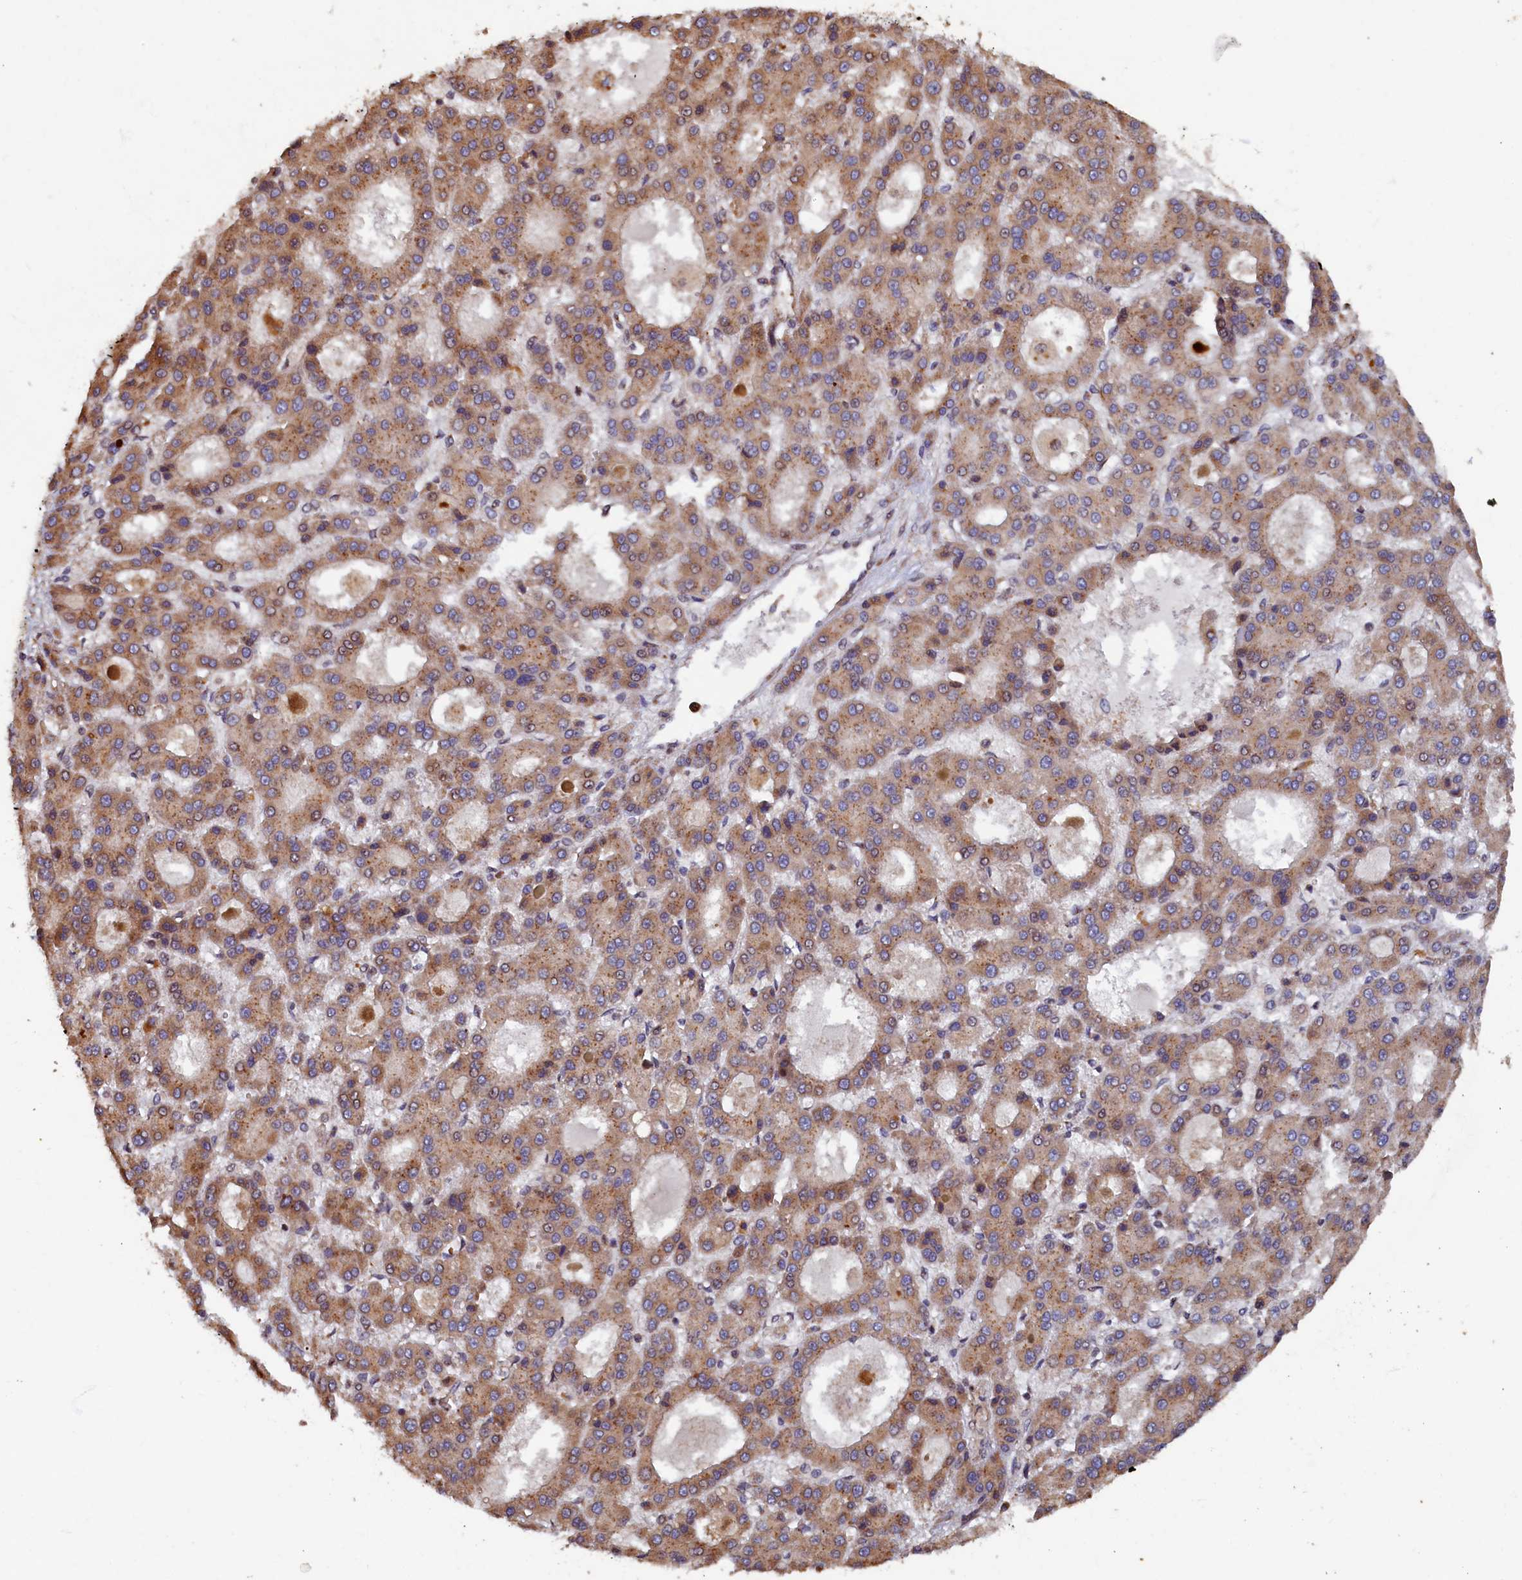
{"staining": {"intensity": "moderate", "quantity": ">75%", "location": "cytoplasmic/membranous"}, "tissue": "liver cancer", "cell_type": "Tumor cells", "image_type": "cancer", "snomed": [{"axis": "morphology", "description": "Carcinoma, Hepatocellular, NOS"}, {"axis": "topography", "description": "Liver"}], "caption": "A brown stain shows moderate cytoplasmic/membranous staining of a protein in human liver cancer (hepatocellular carcinoma) tumor cells.", "gene": "TMEM181", "patient": {"sex": "male", "age": 70}}